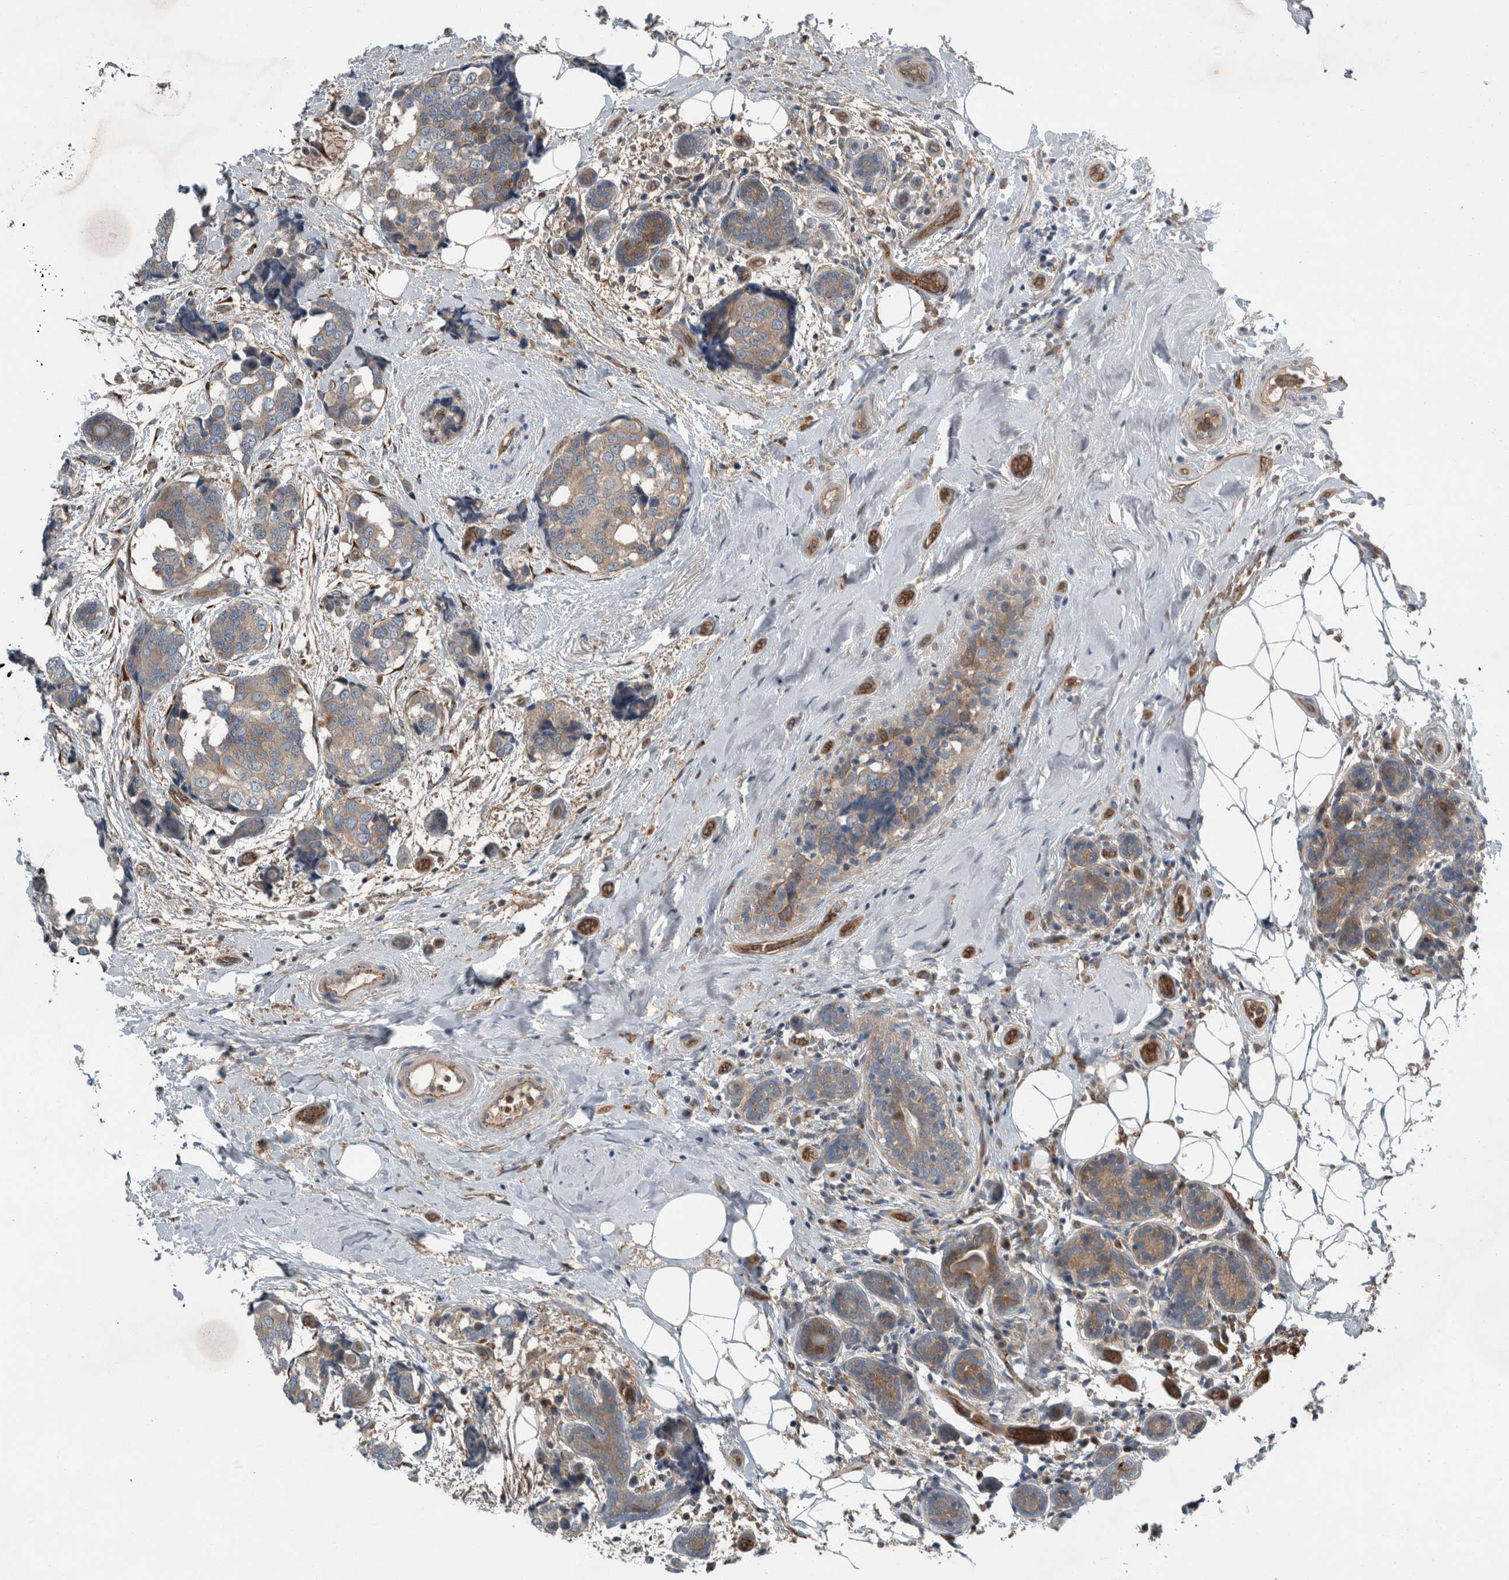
{"staining": {"intensity": "weak", "quantity": ">75%", "location": "cytoplasmic/membranous"}, "tissue": "breast cancer", "cell_type": "Tumor cells", "image_type": "cancer", "snomed": [{"axis": "morphology", "description": "Normal tissue, NOS"}, {"axis": "morphology", "description": "Duct carcinoma"}, {"axis": "topography", "description": "Breast"}], "caption": "Immunohistochemistry (IHC) of human infiltrating ductal carcinoma (breast) shows low levels of weak cytoplasmic/membranous expression in approximately >75% of tumor cells.", "gene": "GLT8D2", "patient": {"sex": "female", "age": 43}}